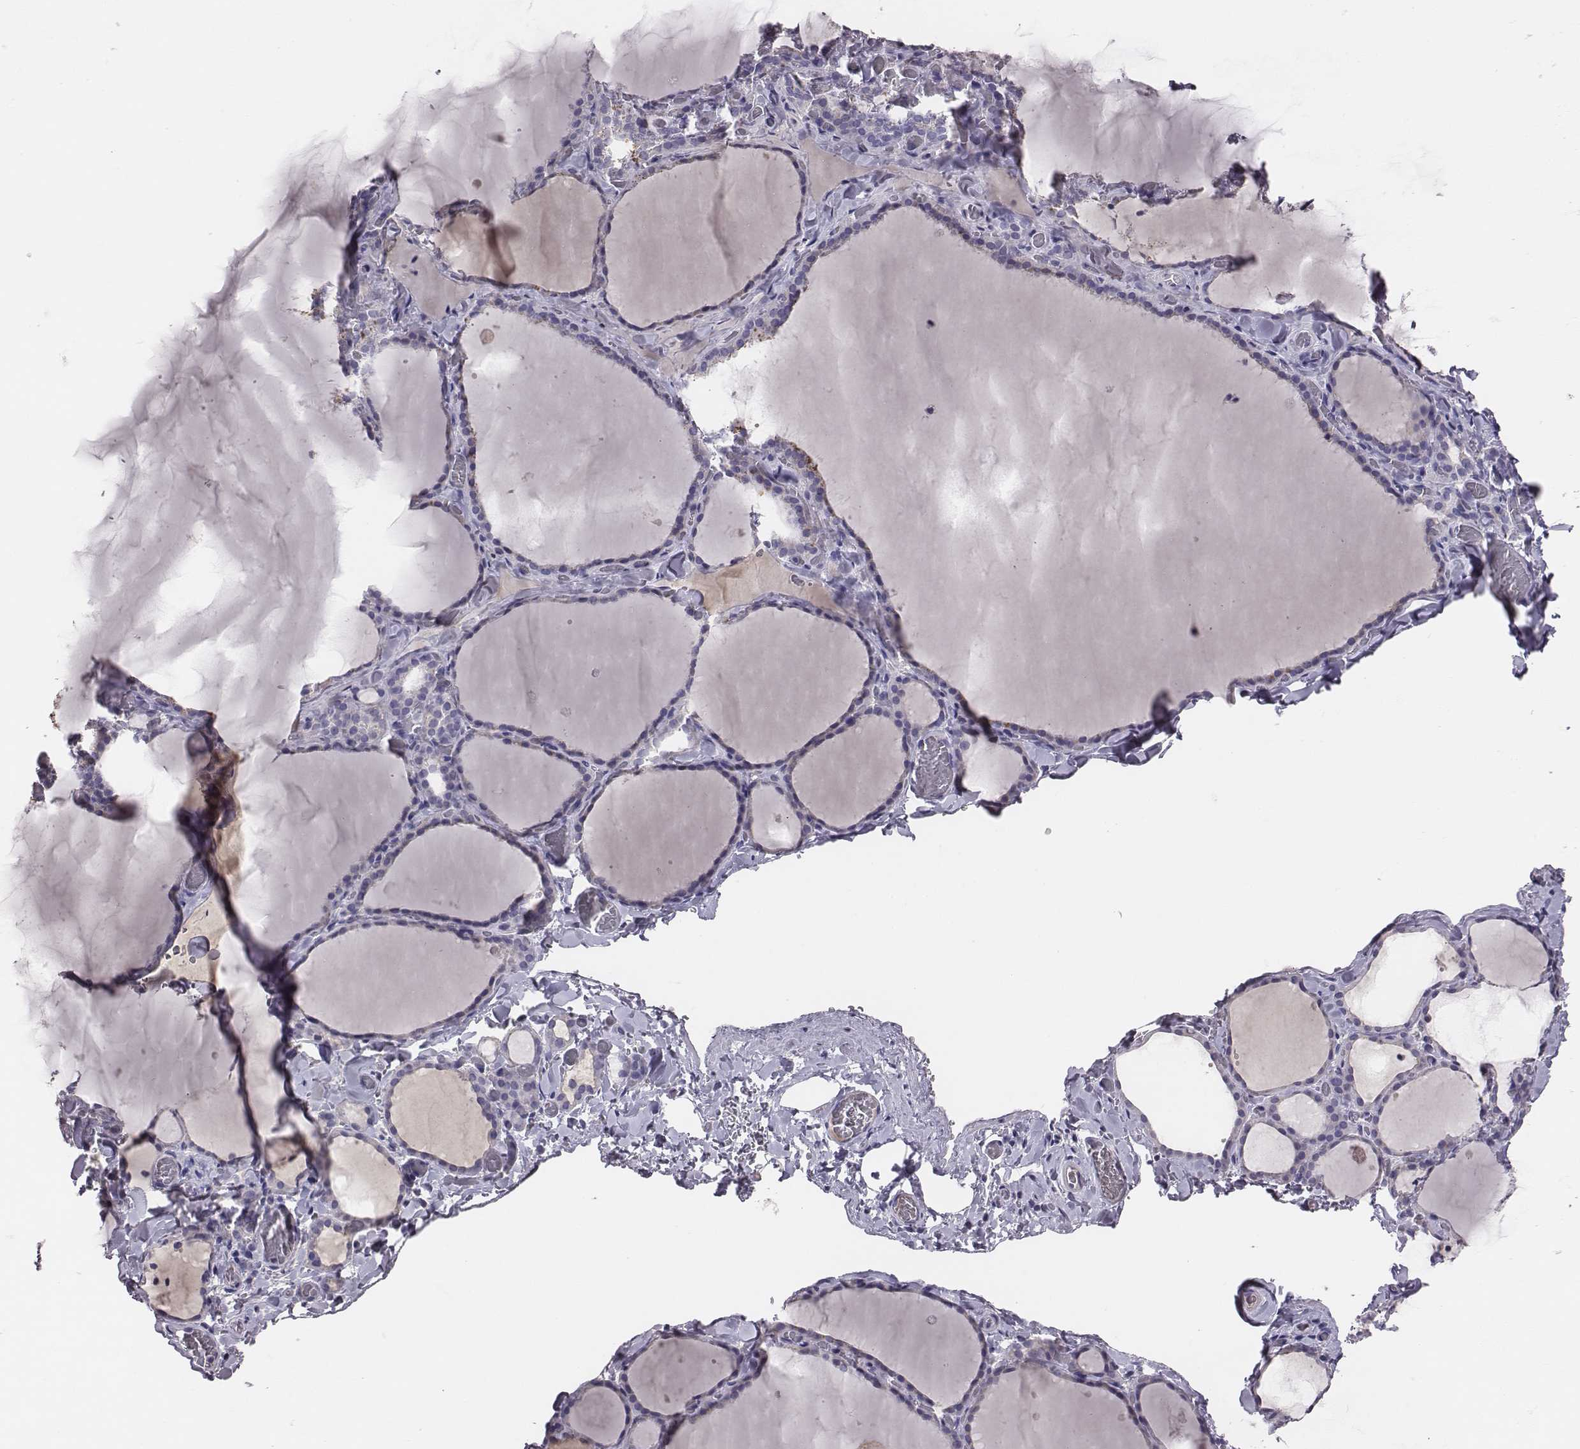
{"staining": {"intensity": "negative", "quantity": "none", "location": "none"}, "tissue": "thyroid gland", "cell_type": "Glandular cells", "image_type": "normal", "snomed": [{"axis": "morphology", "description": "Normal tissue, NOS"}, {"axis": "topography", "description": "Thyroid gland"}], "caption": "DAB immunohistochemical staining of benign thyroid gland reveals no significant staining in glandular cells.", "gene": "EN1", "patient": {"sex": "female", "age": 22}}